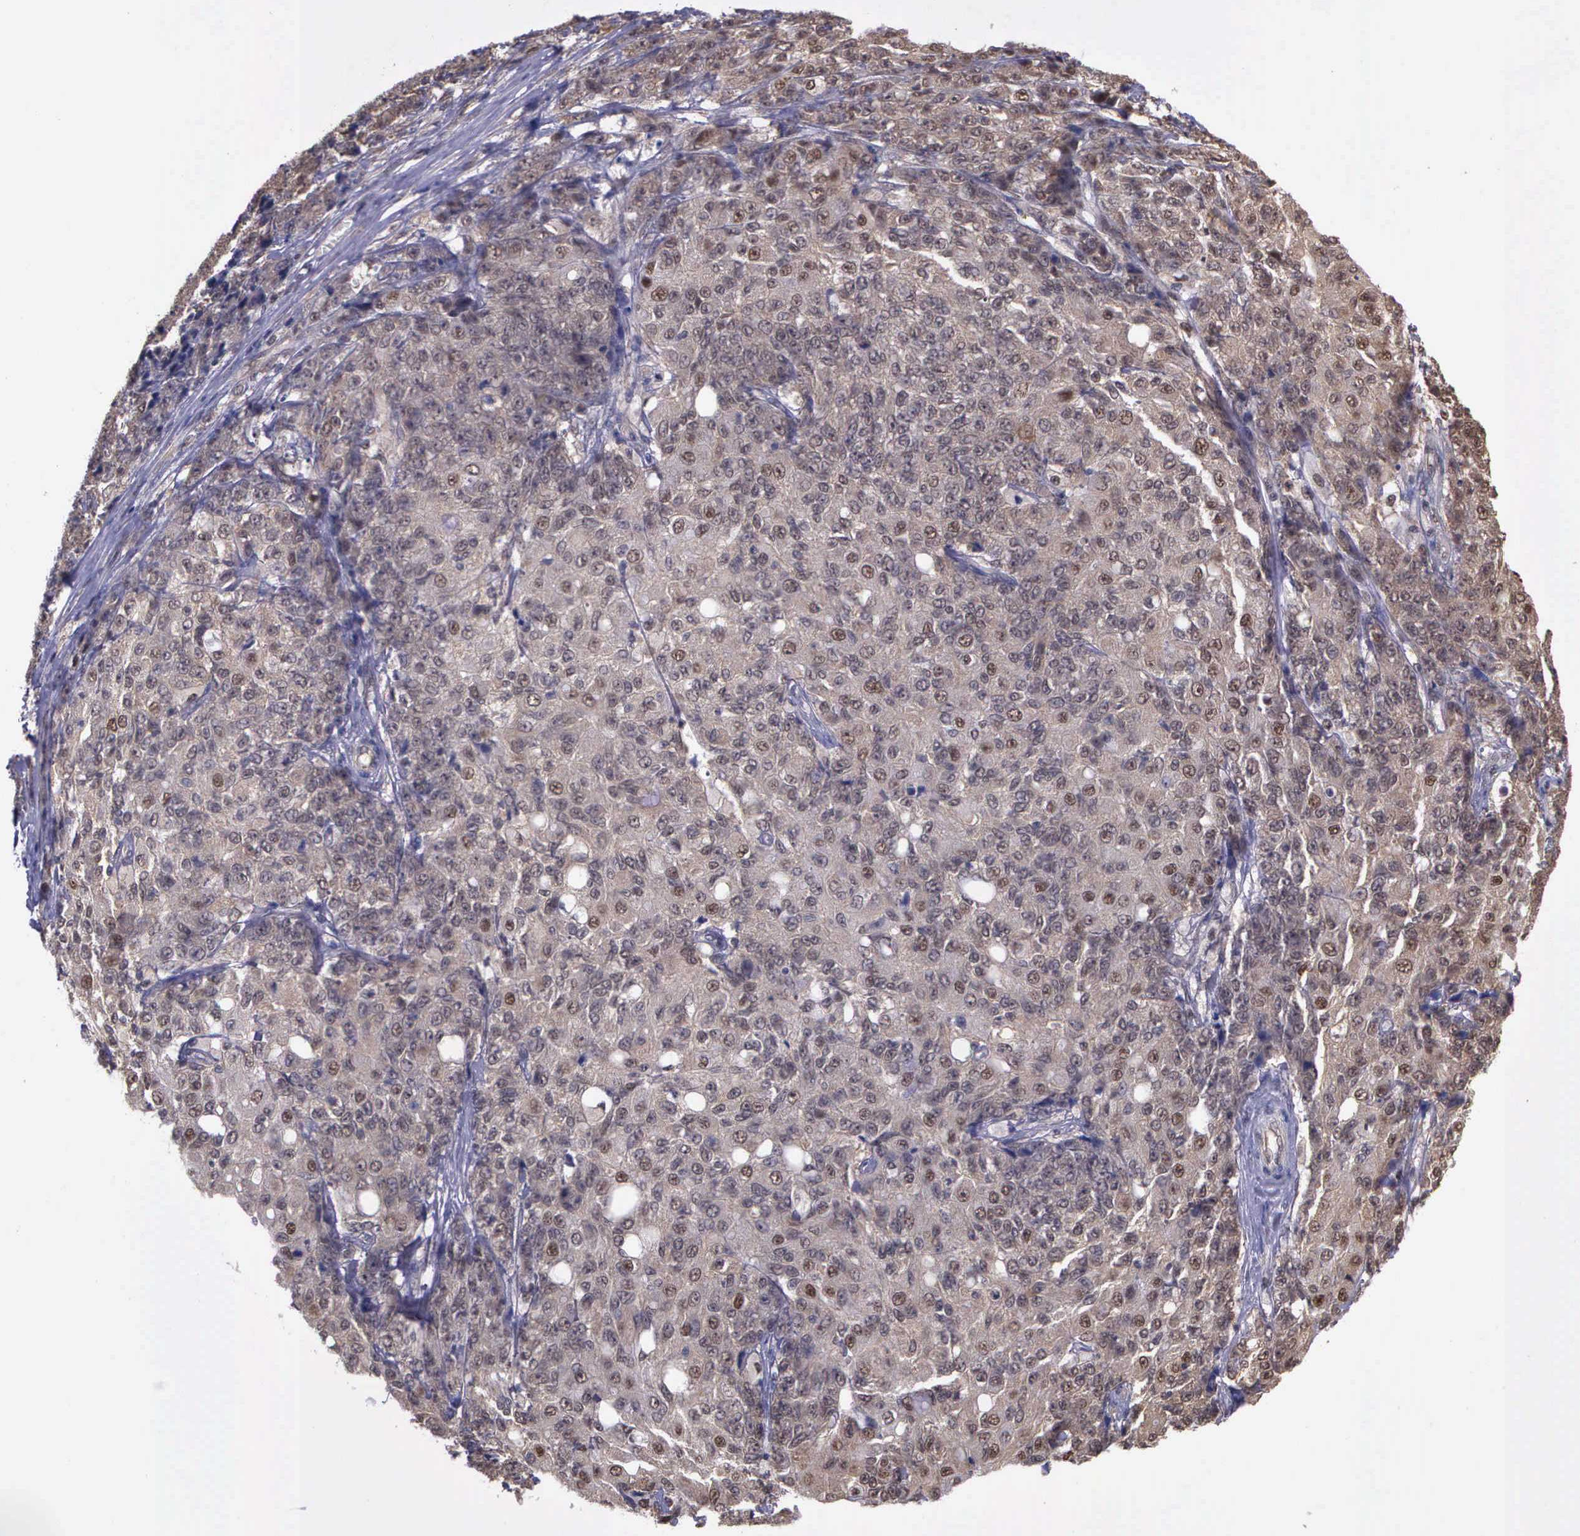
{"staining": {"intensity": "weak", "quantity": ">75%", "location": "cytoplasmic/membranous"}, "tissue": "ovarian cancer", "cell_type": "Tumor cells", "image_type": "cancer", "snomed": [{"axis": "morphology", "description": "Carcinoma, endometroid"}, {"axis": "topography", "description": "Ovary"}], "caption": "IHC image of neoplastic tissue: ovarian cancer stained using IHC reveals low levels of weak protein expression localized specifically in the cytoplasmic/membranous of tumor cells, appearing as a cytoplasmic/membranous brown color.", "gene": "PSMC1", "patient": {"sex": "female", "age": 42}}